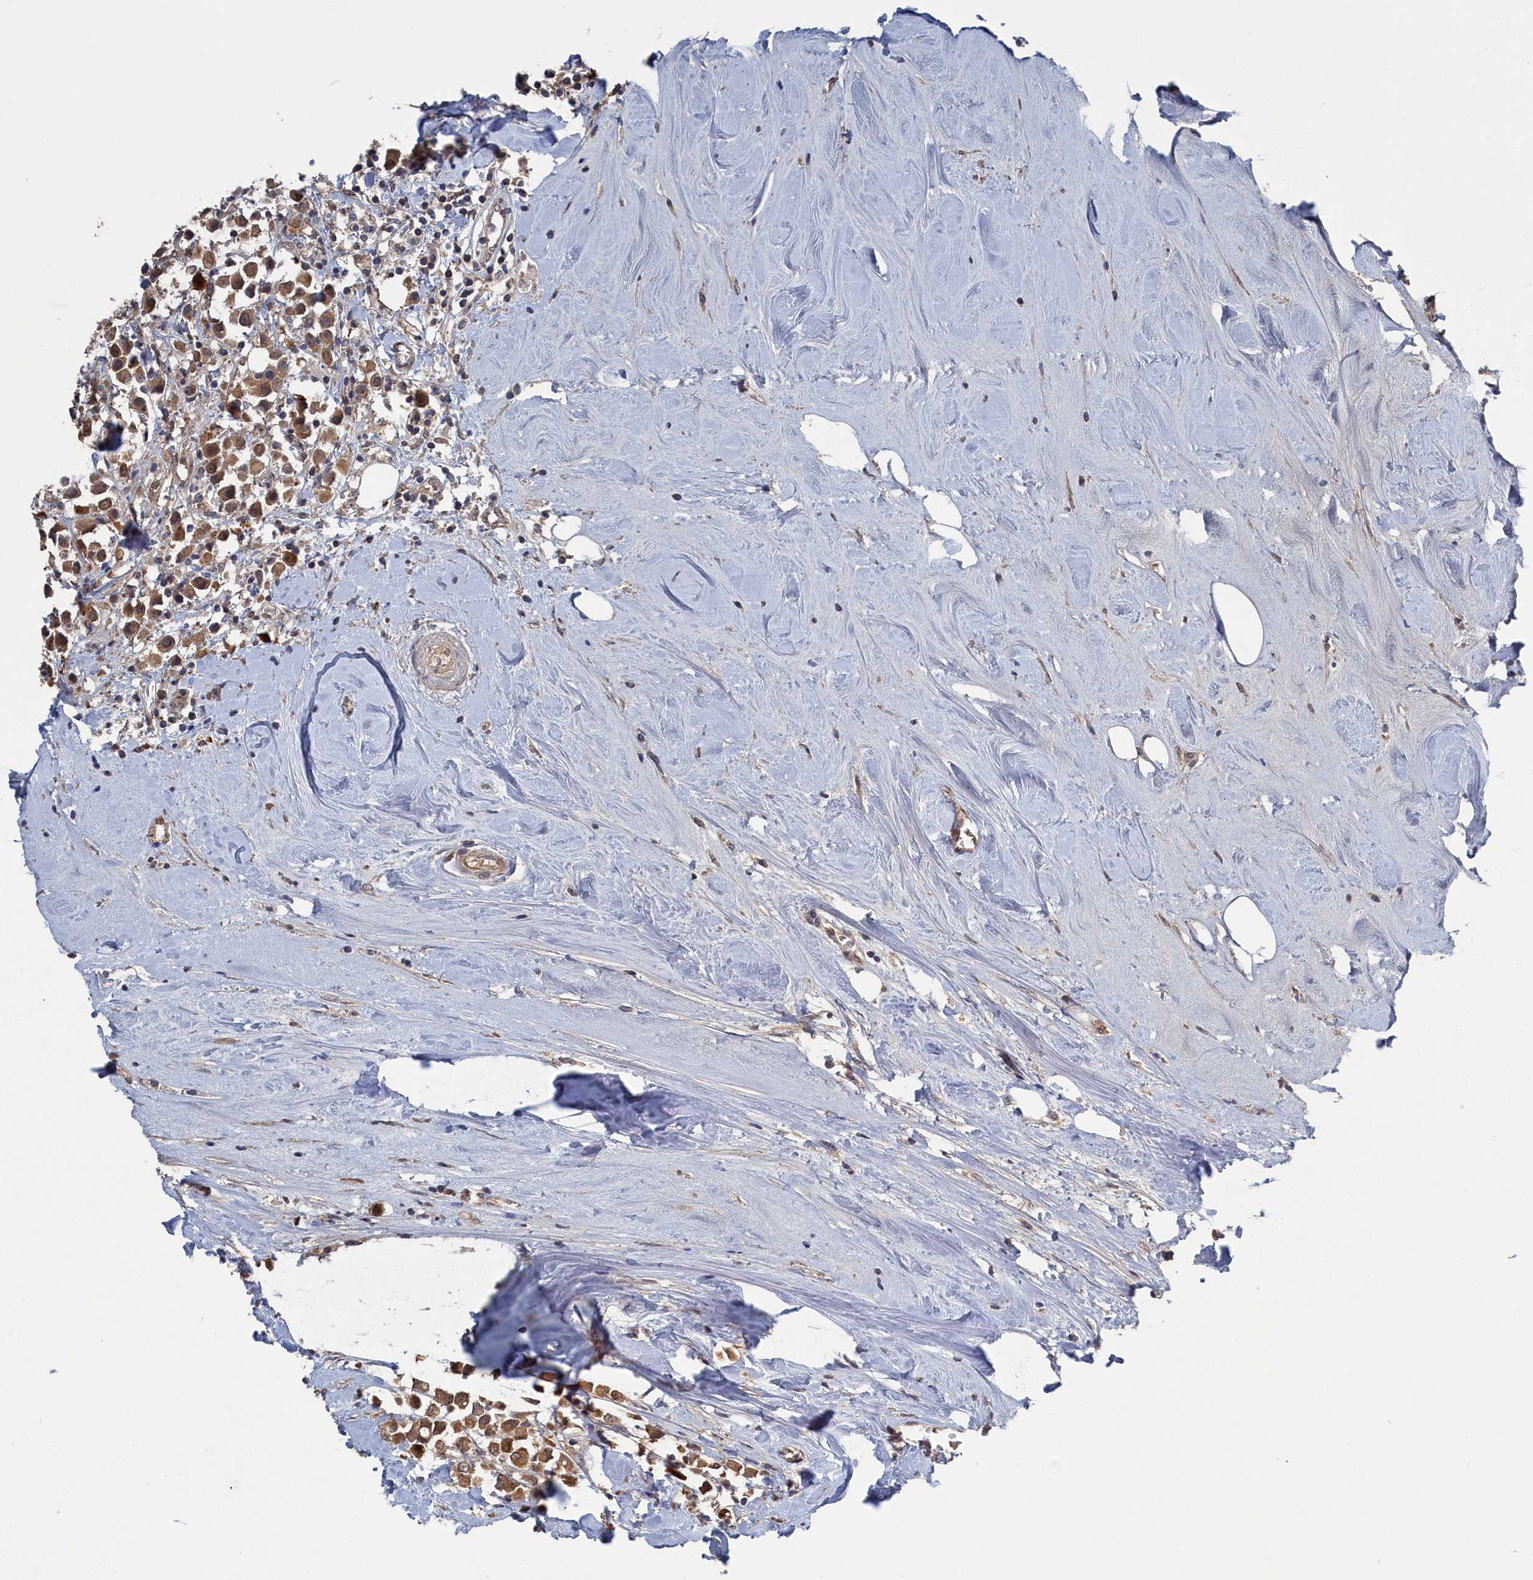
{"staining": {"intensity": "moderate", "quantity": ">75%", "location": "cytoplasmic/membranous"}, "tissue": "breast cancer", "cell_type": "Tumor cells", "image_type": "cancer", "snomed": [{"axis": "morphology", "description": "Duct carcinoma"}, {"axis": "topography", "description": "Breast"}], "caption": "Immunohistochemical staining of human breast intraductal carcinoma displays medium levels of moderate cytoplasmic/membranous positivity in about >75% of tumor cells.", "gene": "IRGQ", "patient": {"sex": "female", "age": 61}}